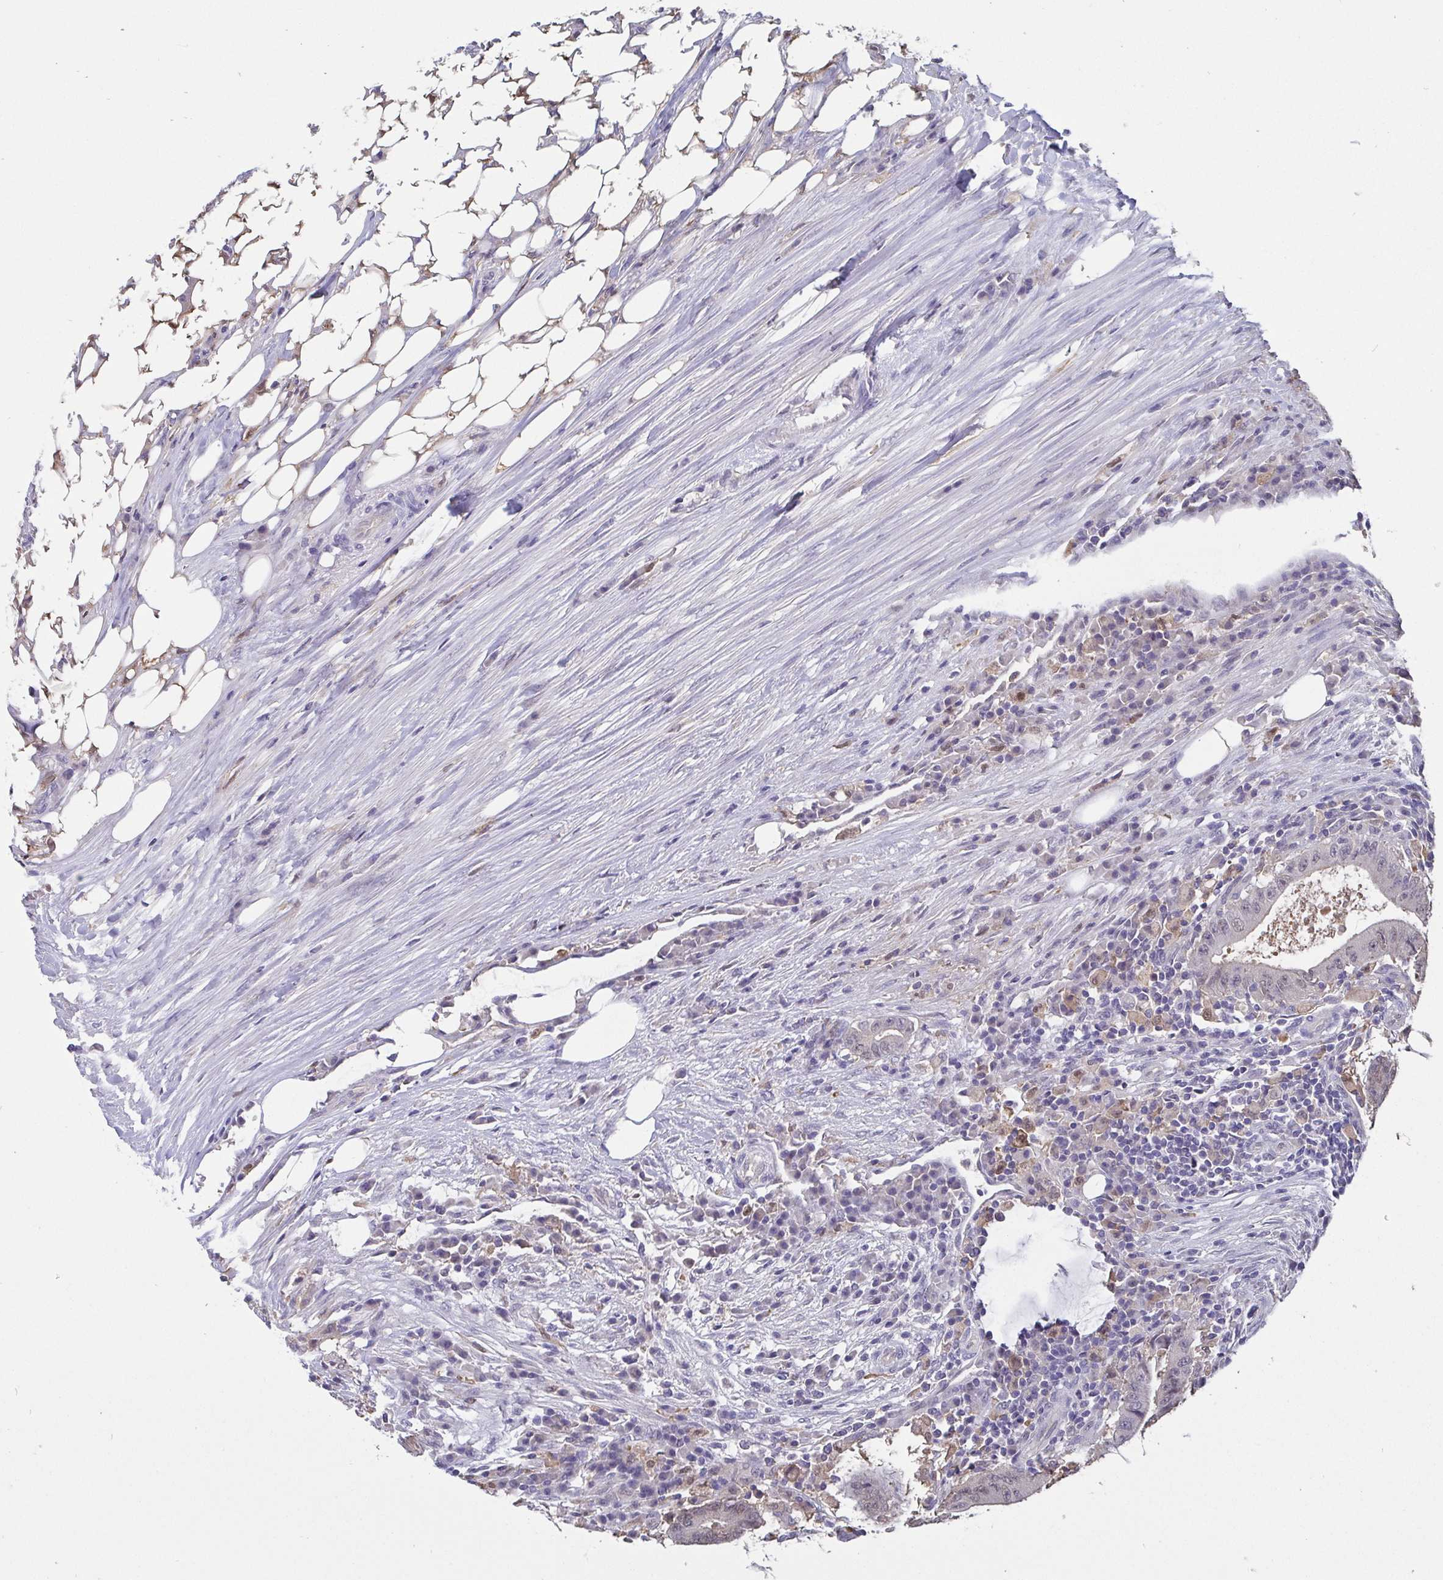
{"staining": {"intensity": "weak", "quantity": "<25%", "location": "nuclear"}, "tissue": "colorectal cancer", "cell_type": "Tumor cells", "image_type": "cancer", "snomed": [{"axis": "morphology", "description": "Adenocarcinoma, NOS"}, {"axis": "topography", "description": "Colon"}], "caption": "High power microscopy histopathology image of an immunohistochemistry photomicrograph of colorectal cancer (adenocarcinoma), revealing no significant staining in tumor cells.", "gene": "IDH1", "patient": {"sex": "female", "age": 43}}